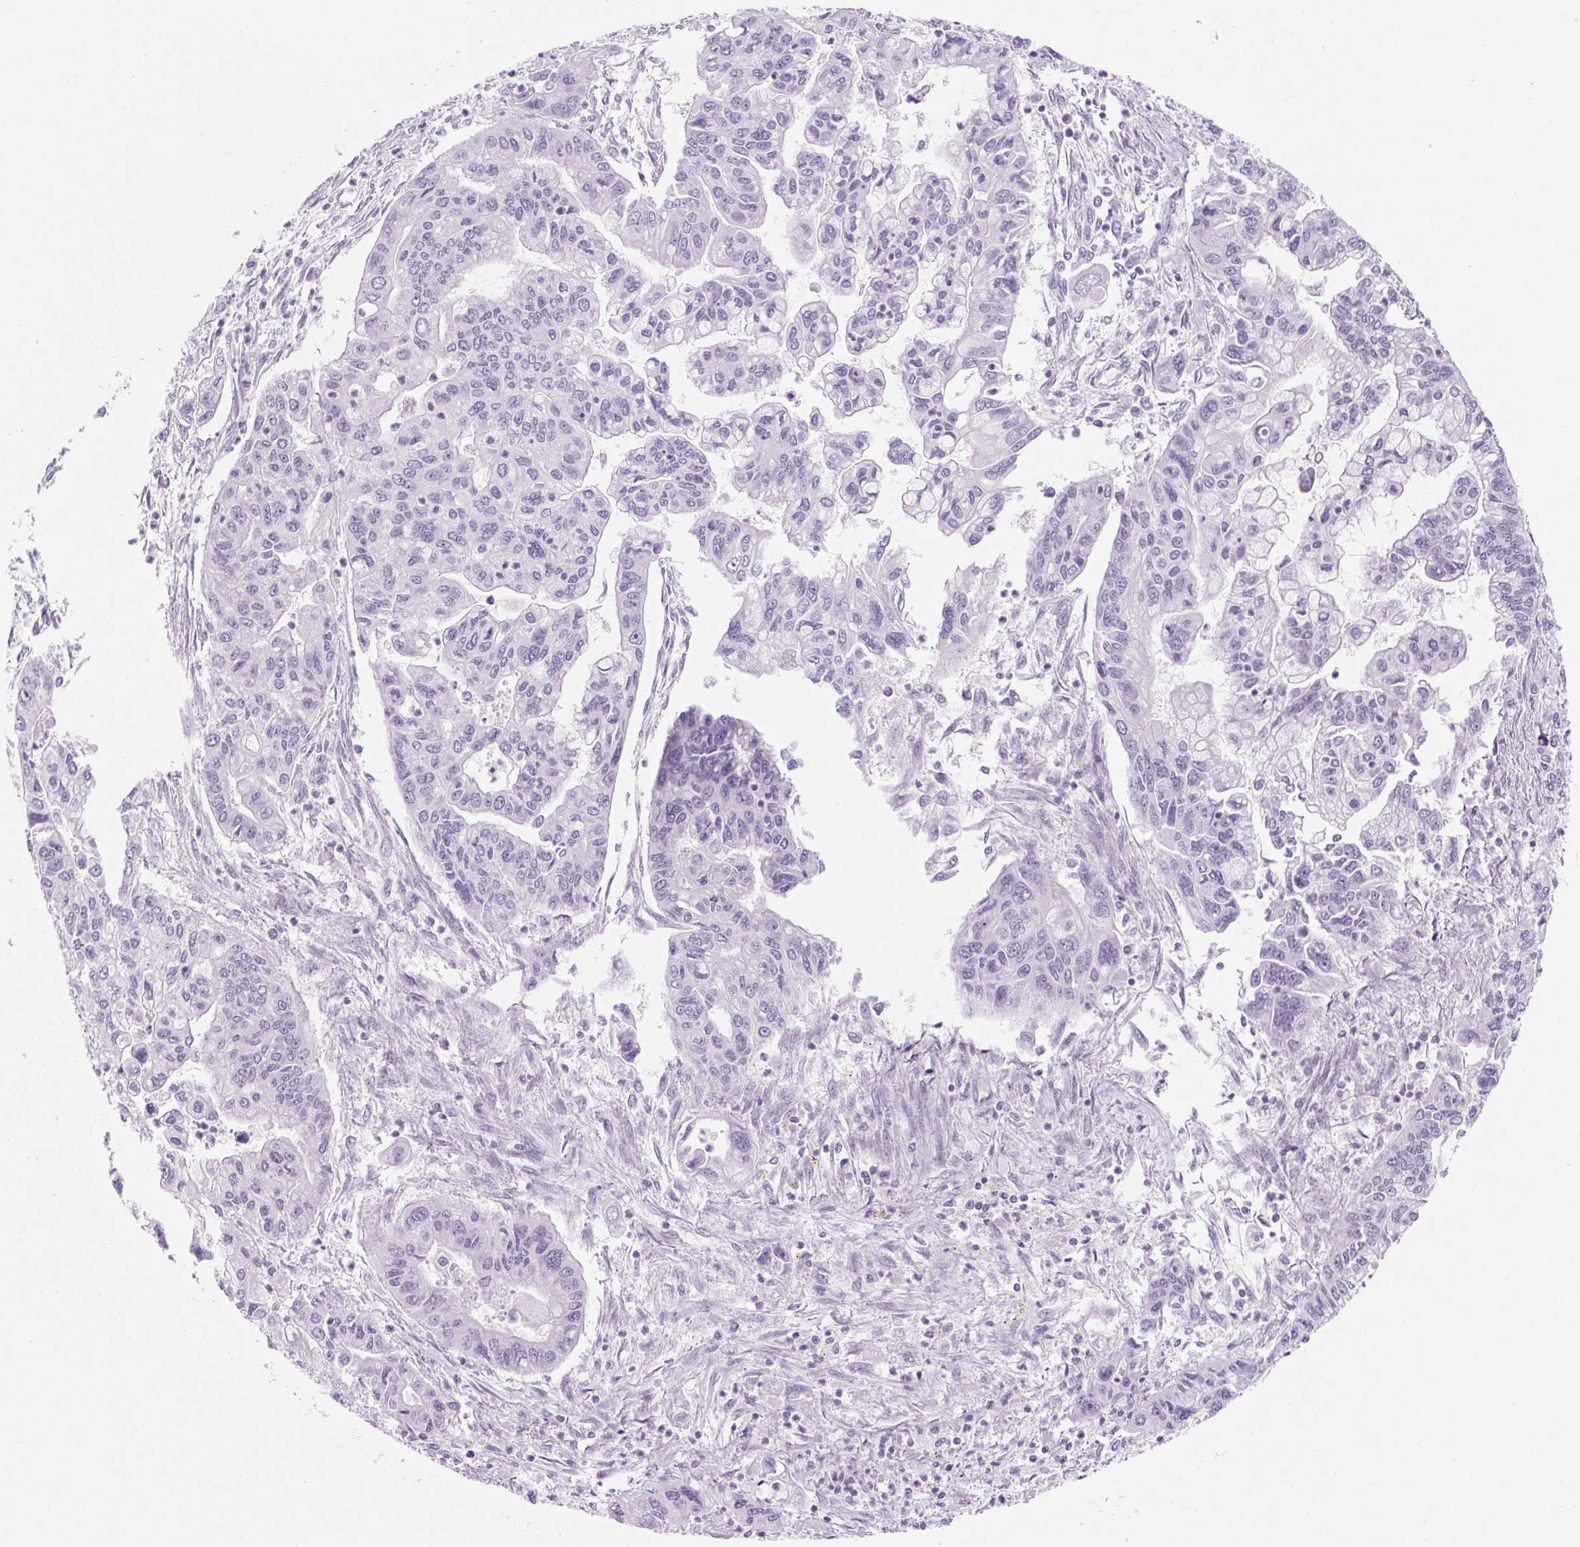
{"staining": {"intensity": "negative", "quantity": "none", "location": "none"}, "tissue": "pancreatic cancer", "cell_type": "Tumor cells", "image_type": "cancer", "snomed": [{"axis": "morphology", "description": "Adenocarcinoma, NOS"}, {"axis": "topography", "description": "Pancreas"}], "caption": "A photomicrograph of pancreatic cancer (adenocarcinoma) stained for a protein shows no brown staining in tumor cells.", "gene": "SYNE3", "patient": {"sex": "male", "age": 62}}